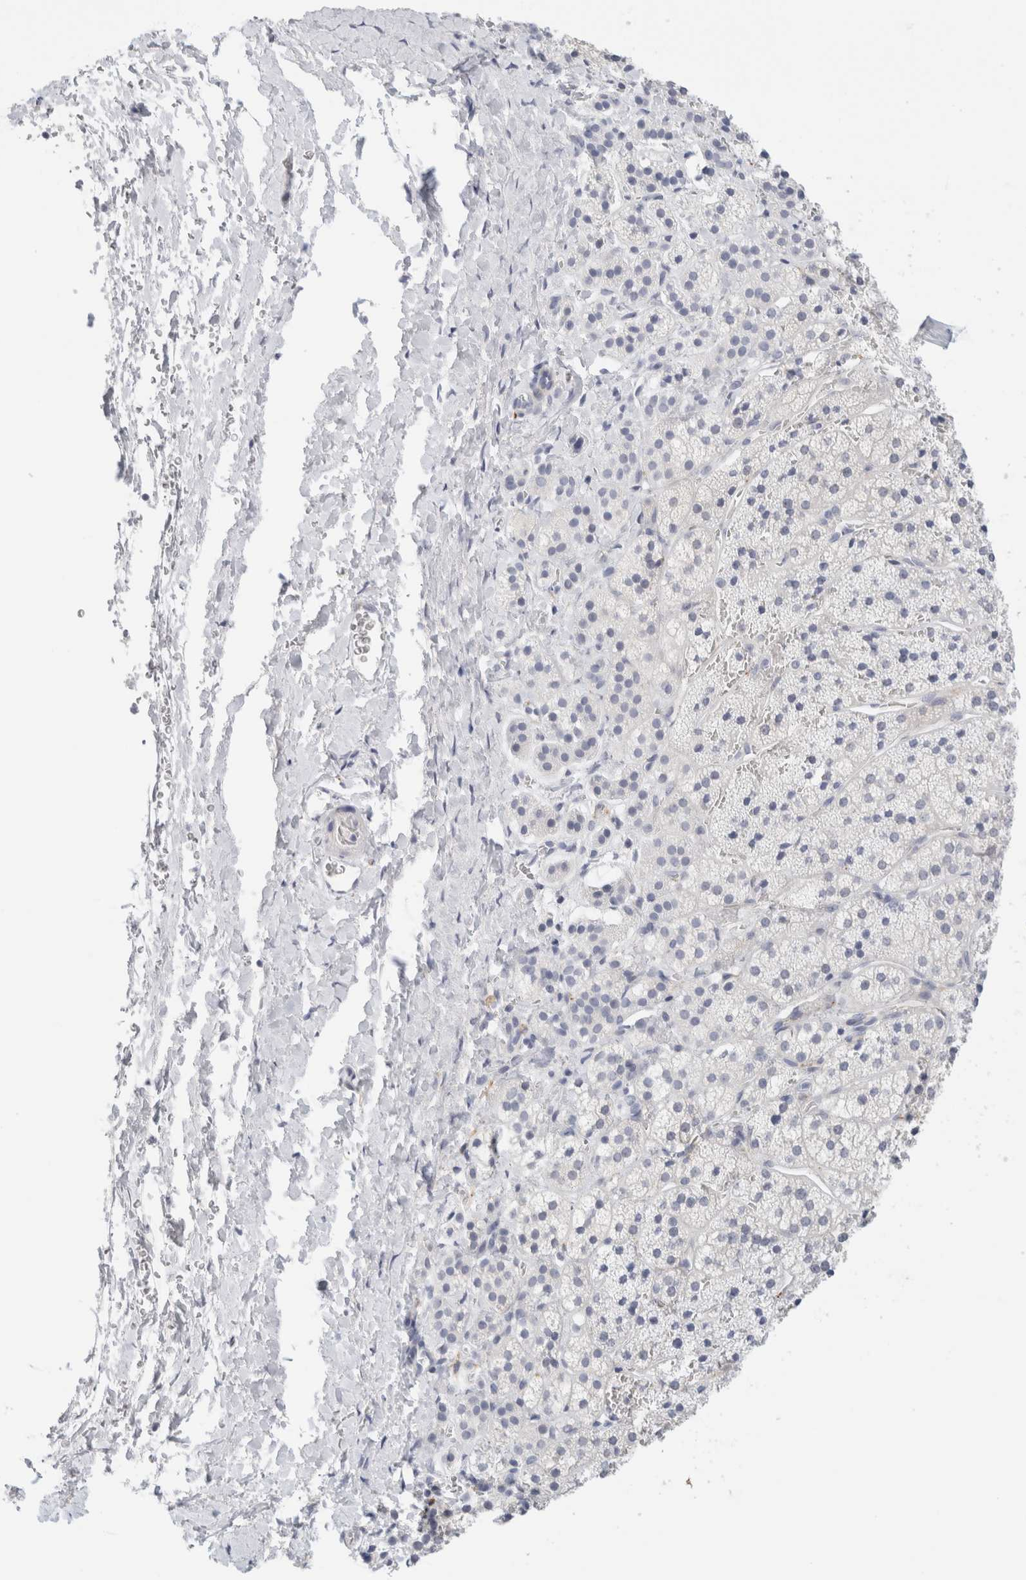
{"staining": {"intensity": "negative", "quantity": "none", "location": "none"}, "tissue": "adrenal gland", "cell_type": "Glandular cells", "image_type": "normal", "snomed": [{"axis": "morphology", "description": "Normal tissue, NOS"}, {"axis": "topography", "description": "Adrenal gland"}], "caption": "This is a photomicrograph of immunohistochemistry staining of unremarkable adrenal gland, which shows no expression in glandular cells. (DAB IHC, high magnification).", "gene": "RTN4", "patient": {"sex": "female", "age": 44}}